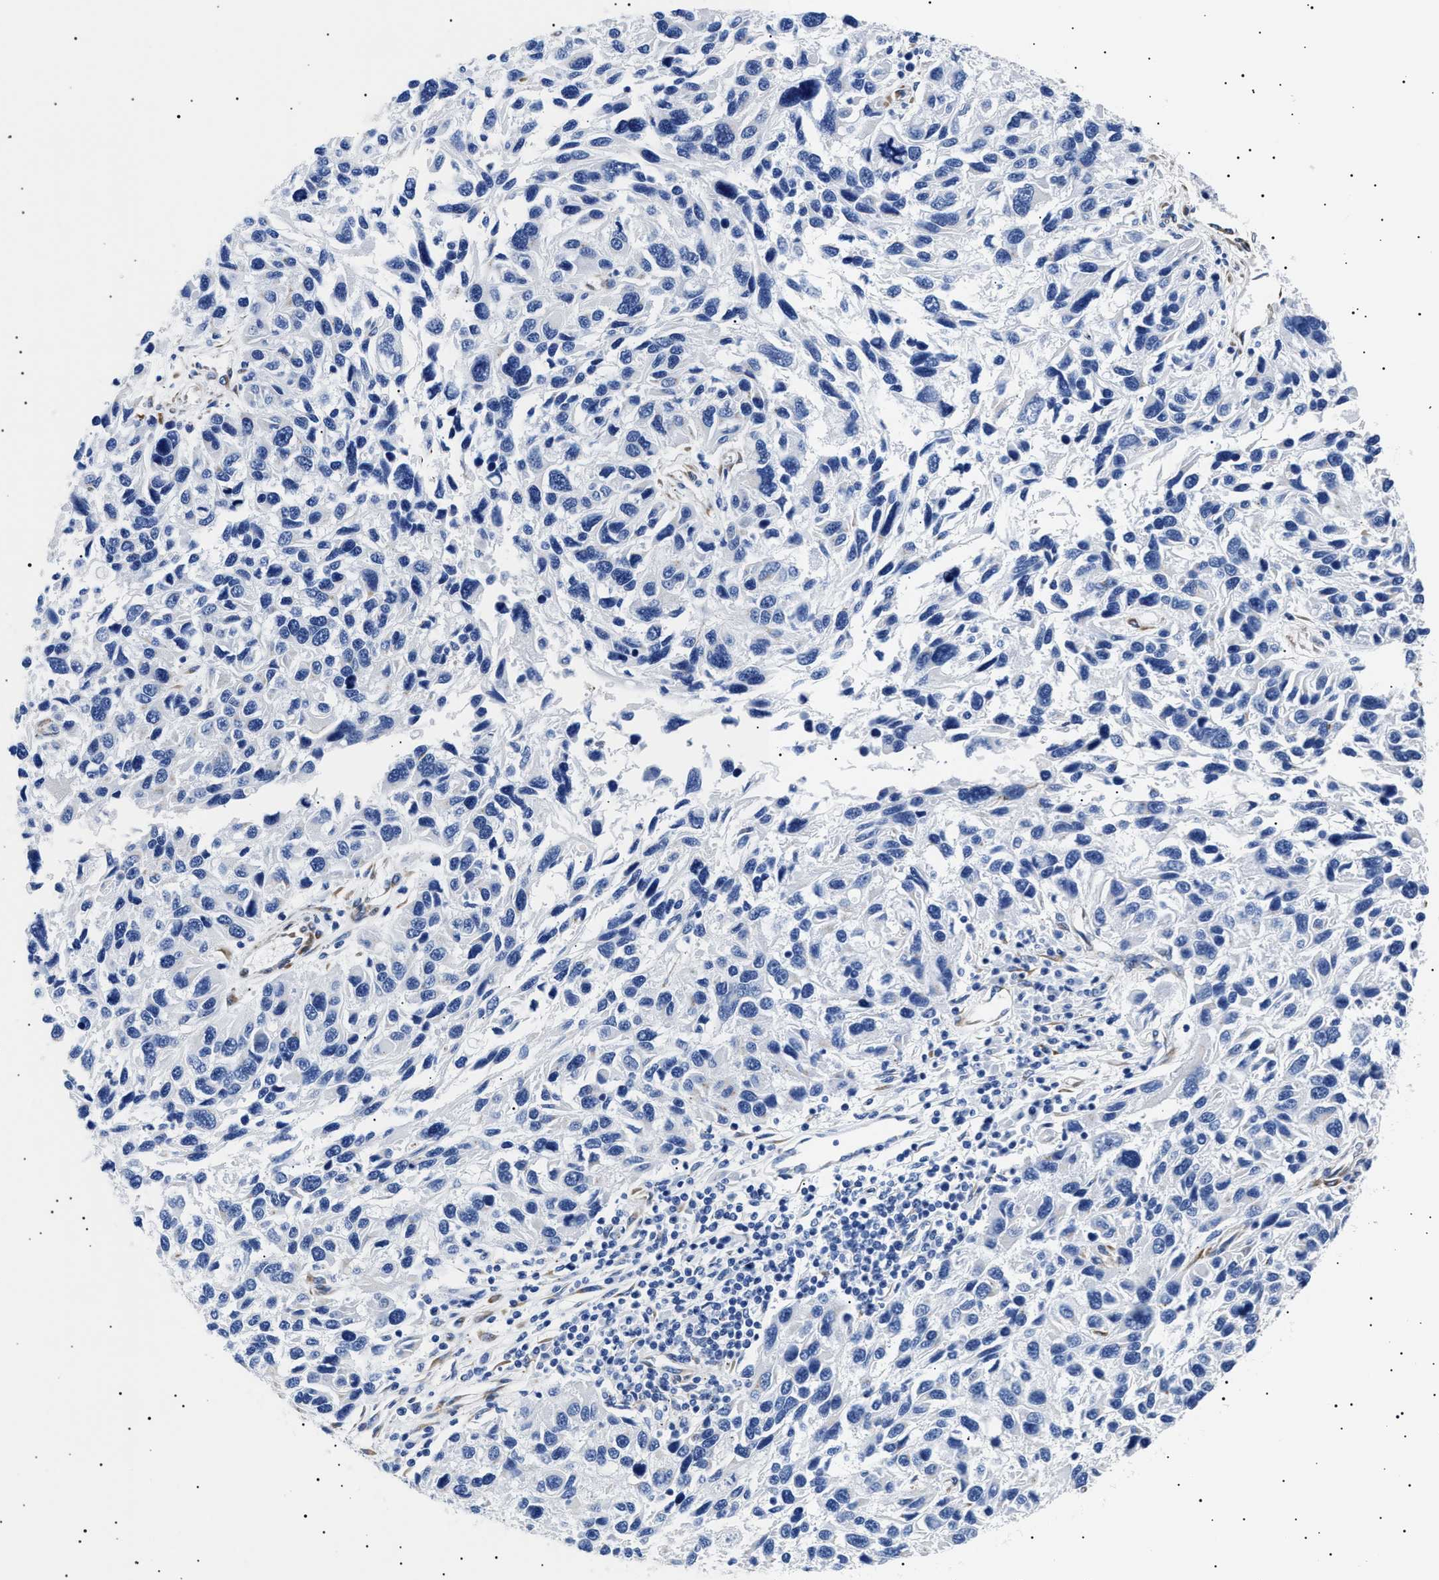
{"staining": {"intensity": "negative", "quantity": "none", "location": "none"}, "tissue": "melanoma", "cell_type": "Tumor cells", "image_type": "cancer", "snomed": [{"axis": "morphology", "description": "Malignant melanoma, NOS"}, {"axis": "topography", "description": "Skin"}], "caption": "This is an immunohistochemistry photomicrograph of melanoma. There is no positivity in tumor cells.", "gene": "HEMGN", "patient": {"sex": "male", "age": 53}}